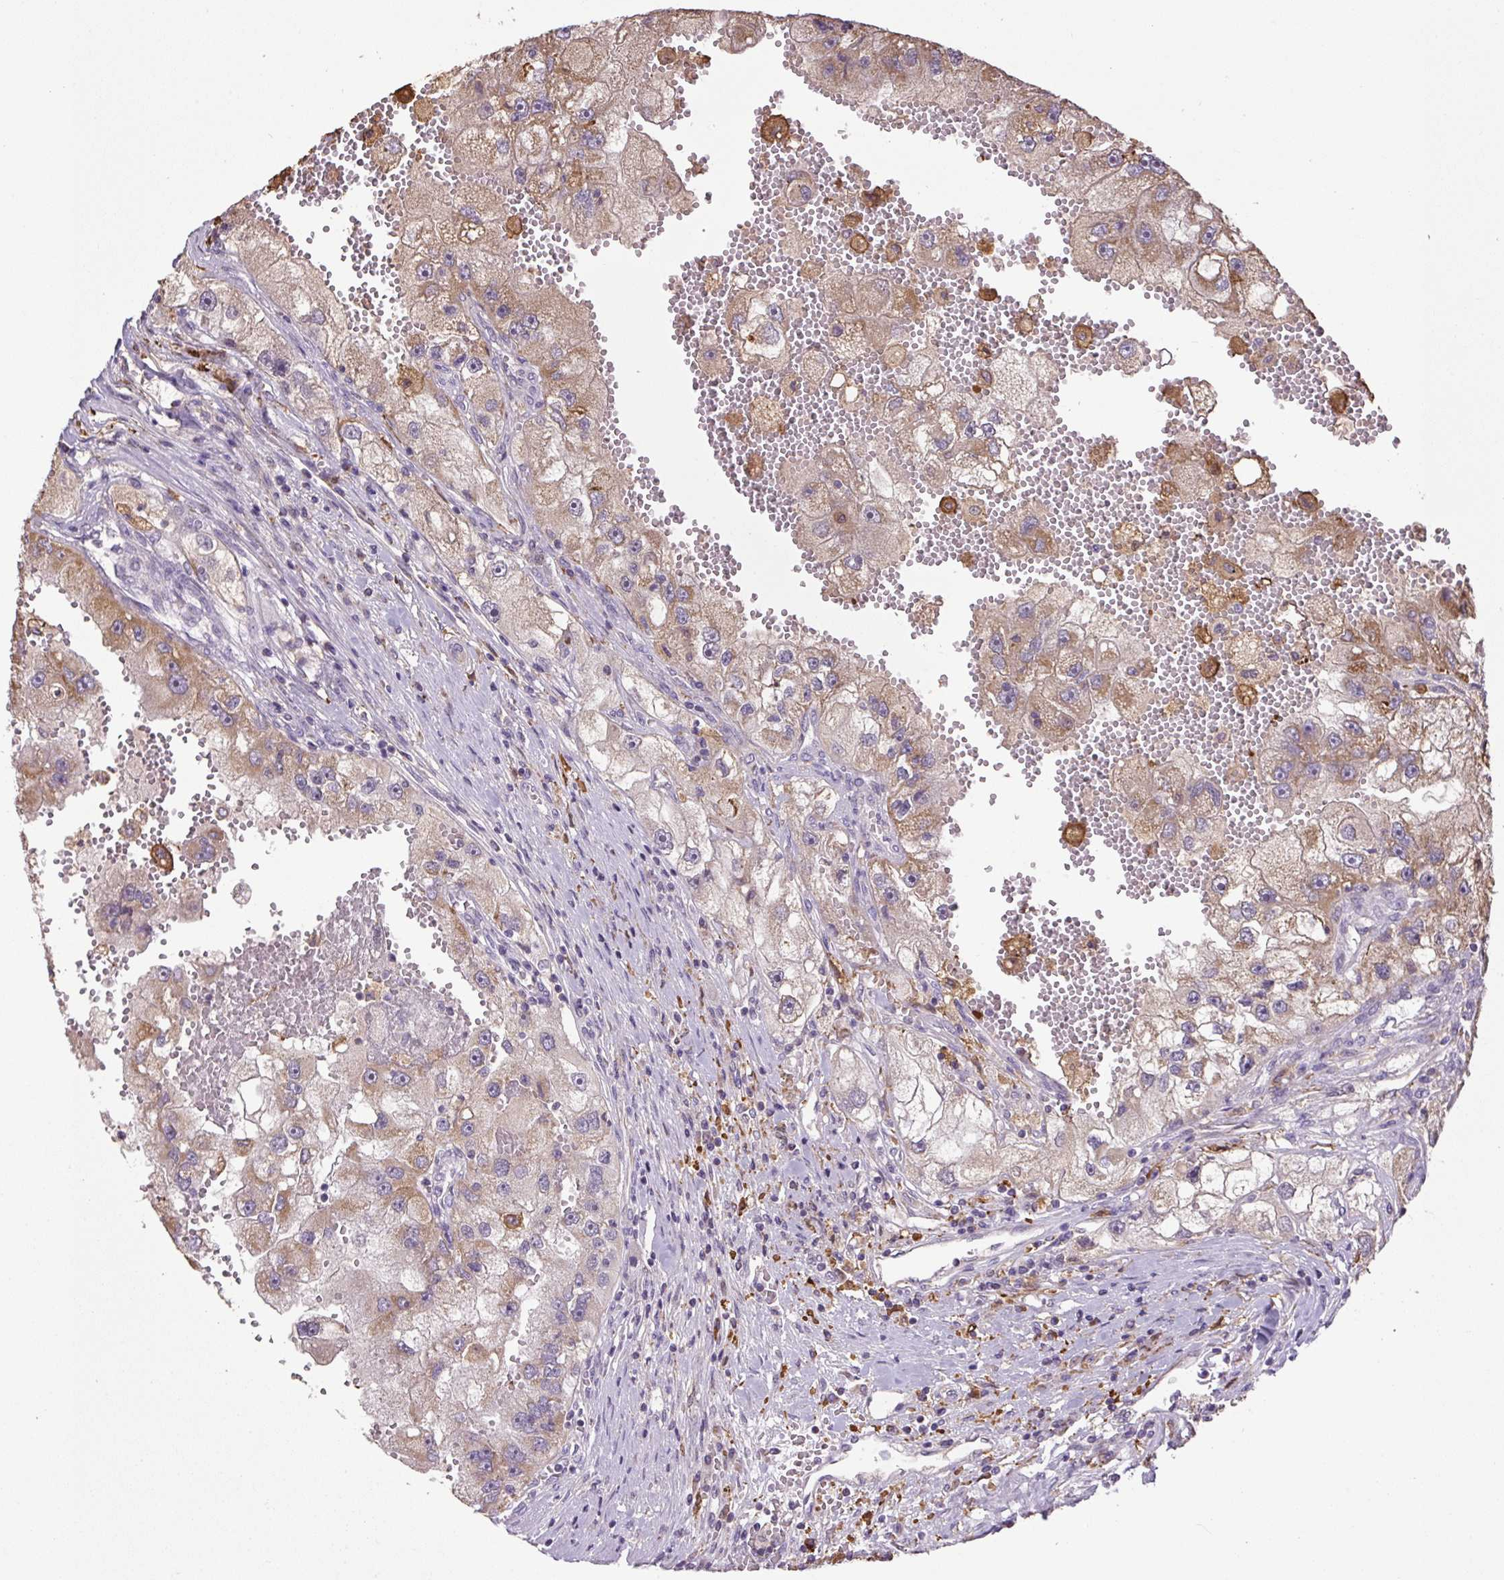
{"staining": {"intensity": "moderate", "quantity": "25%-75%", "location": "cytoplasmic/membranous"}, "tissue": "renal cancer", "cell_type": "Tumor cells", "image_type": "cancer", "snomed": [{"axis": "morphology", "description": "Adenocarcinoma, NOS"}, {"axis": "topography", "description": "Kidney"}], "caption": "Immunohistochemical staining of human adenocarcinoma (renal) exhibits moderate cytoplasmic/membranous protein expression in approximately 25%-75% of tumor cells.", "gene": "SGF29", "patient": {"sex": "male", "age": 63}}